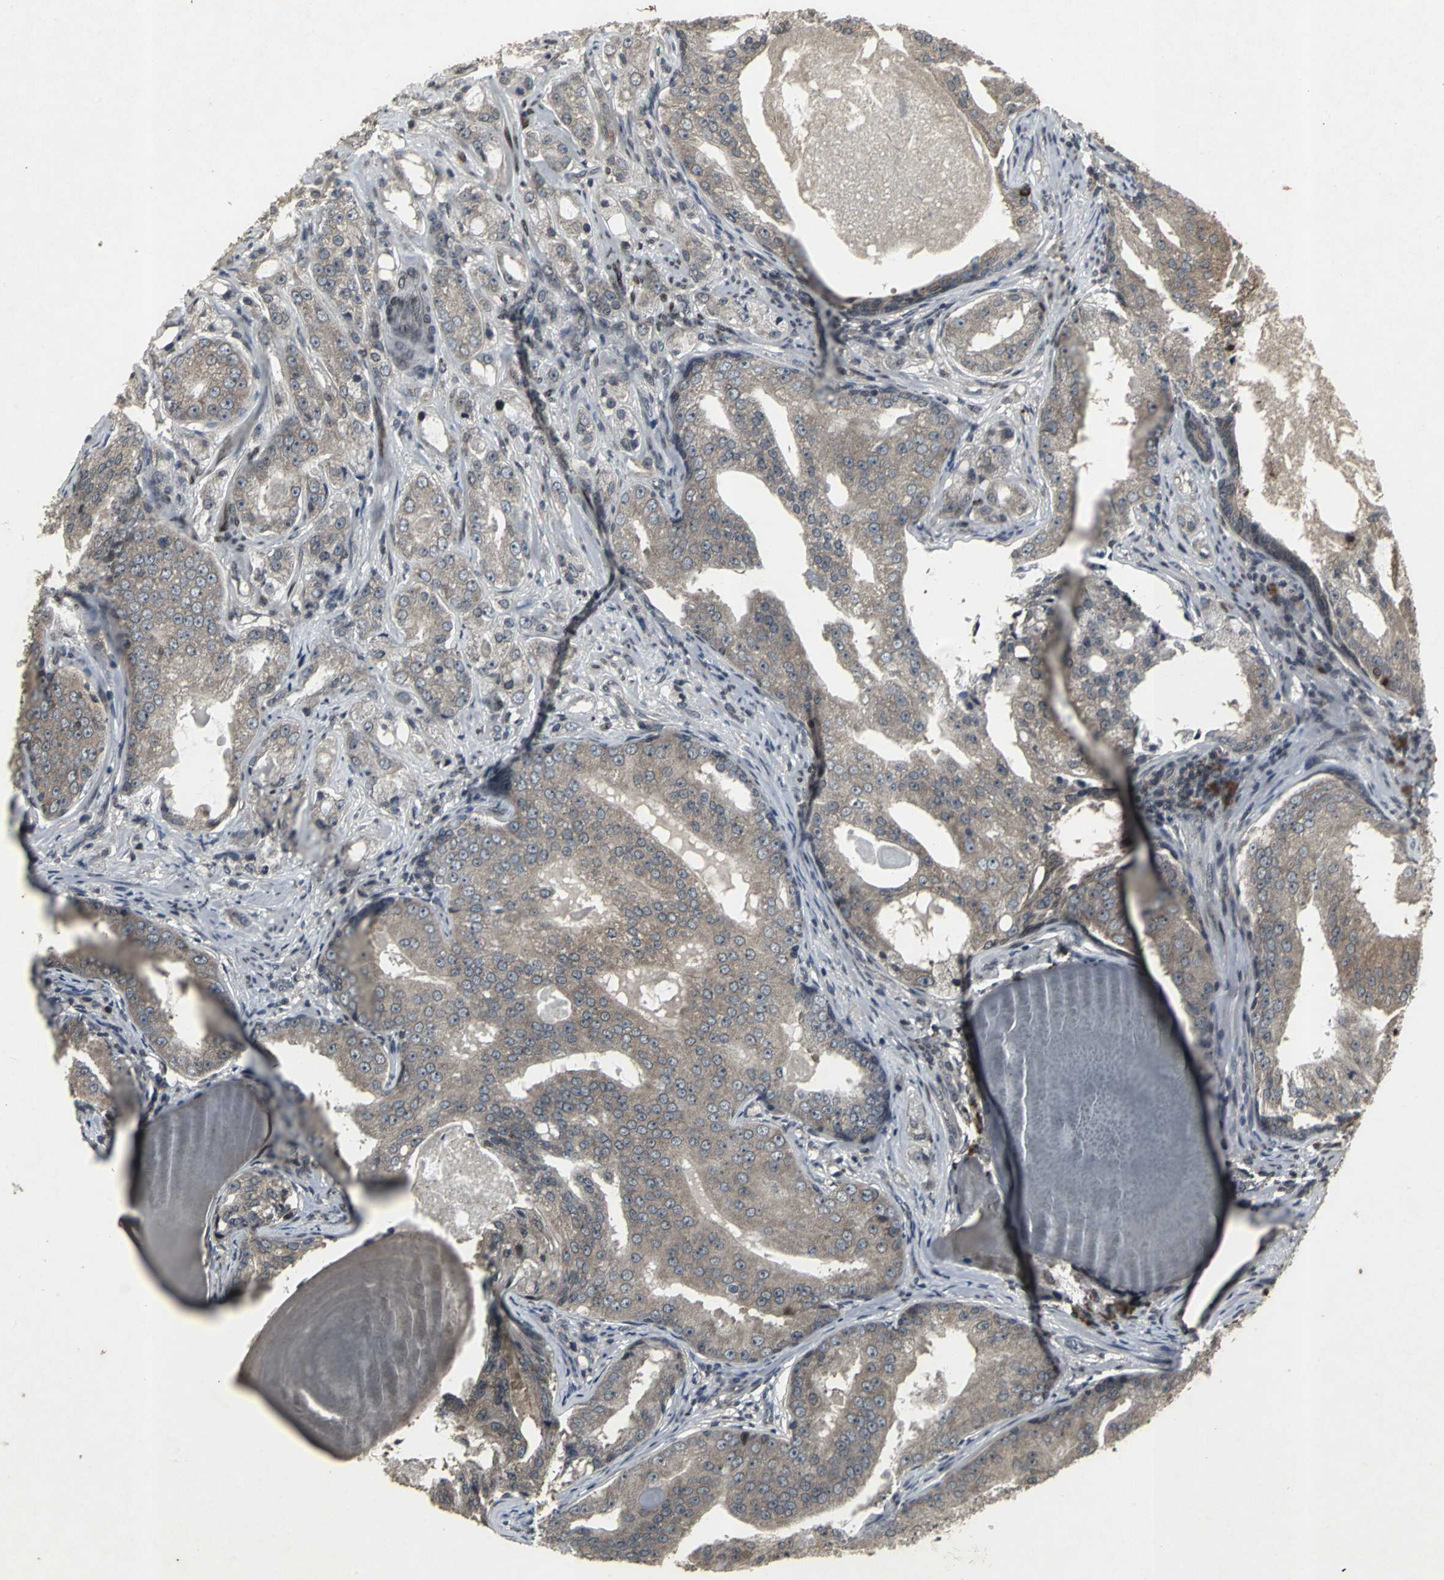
{"staining": {"intensity": "moderate", "quantity": ">75%", "location": "cytoplasmic/membranous"}, "tissue": "prostate cancer", "cell_type": "Tumor cells", "image_type": "cancer", "snomed": [{"axis": "morphology", "description": "Adenocarcinoma, High grade"}, {"axis": "topography", "description": "Prostate"}], "caption": "Immunohistochemistry histopathology image of neoplastic tissue: prostate cancer stained using immunohistochemistry (IHC) exhibits medium levels of moderate protein expression localized specifically in the cytoplasmic/membranous of tumor cells, appearing as a cytoplasmic/membranous brown color.", "gene": "SH2B3", "patient": {"sex": "male", "age": 68}}